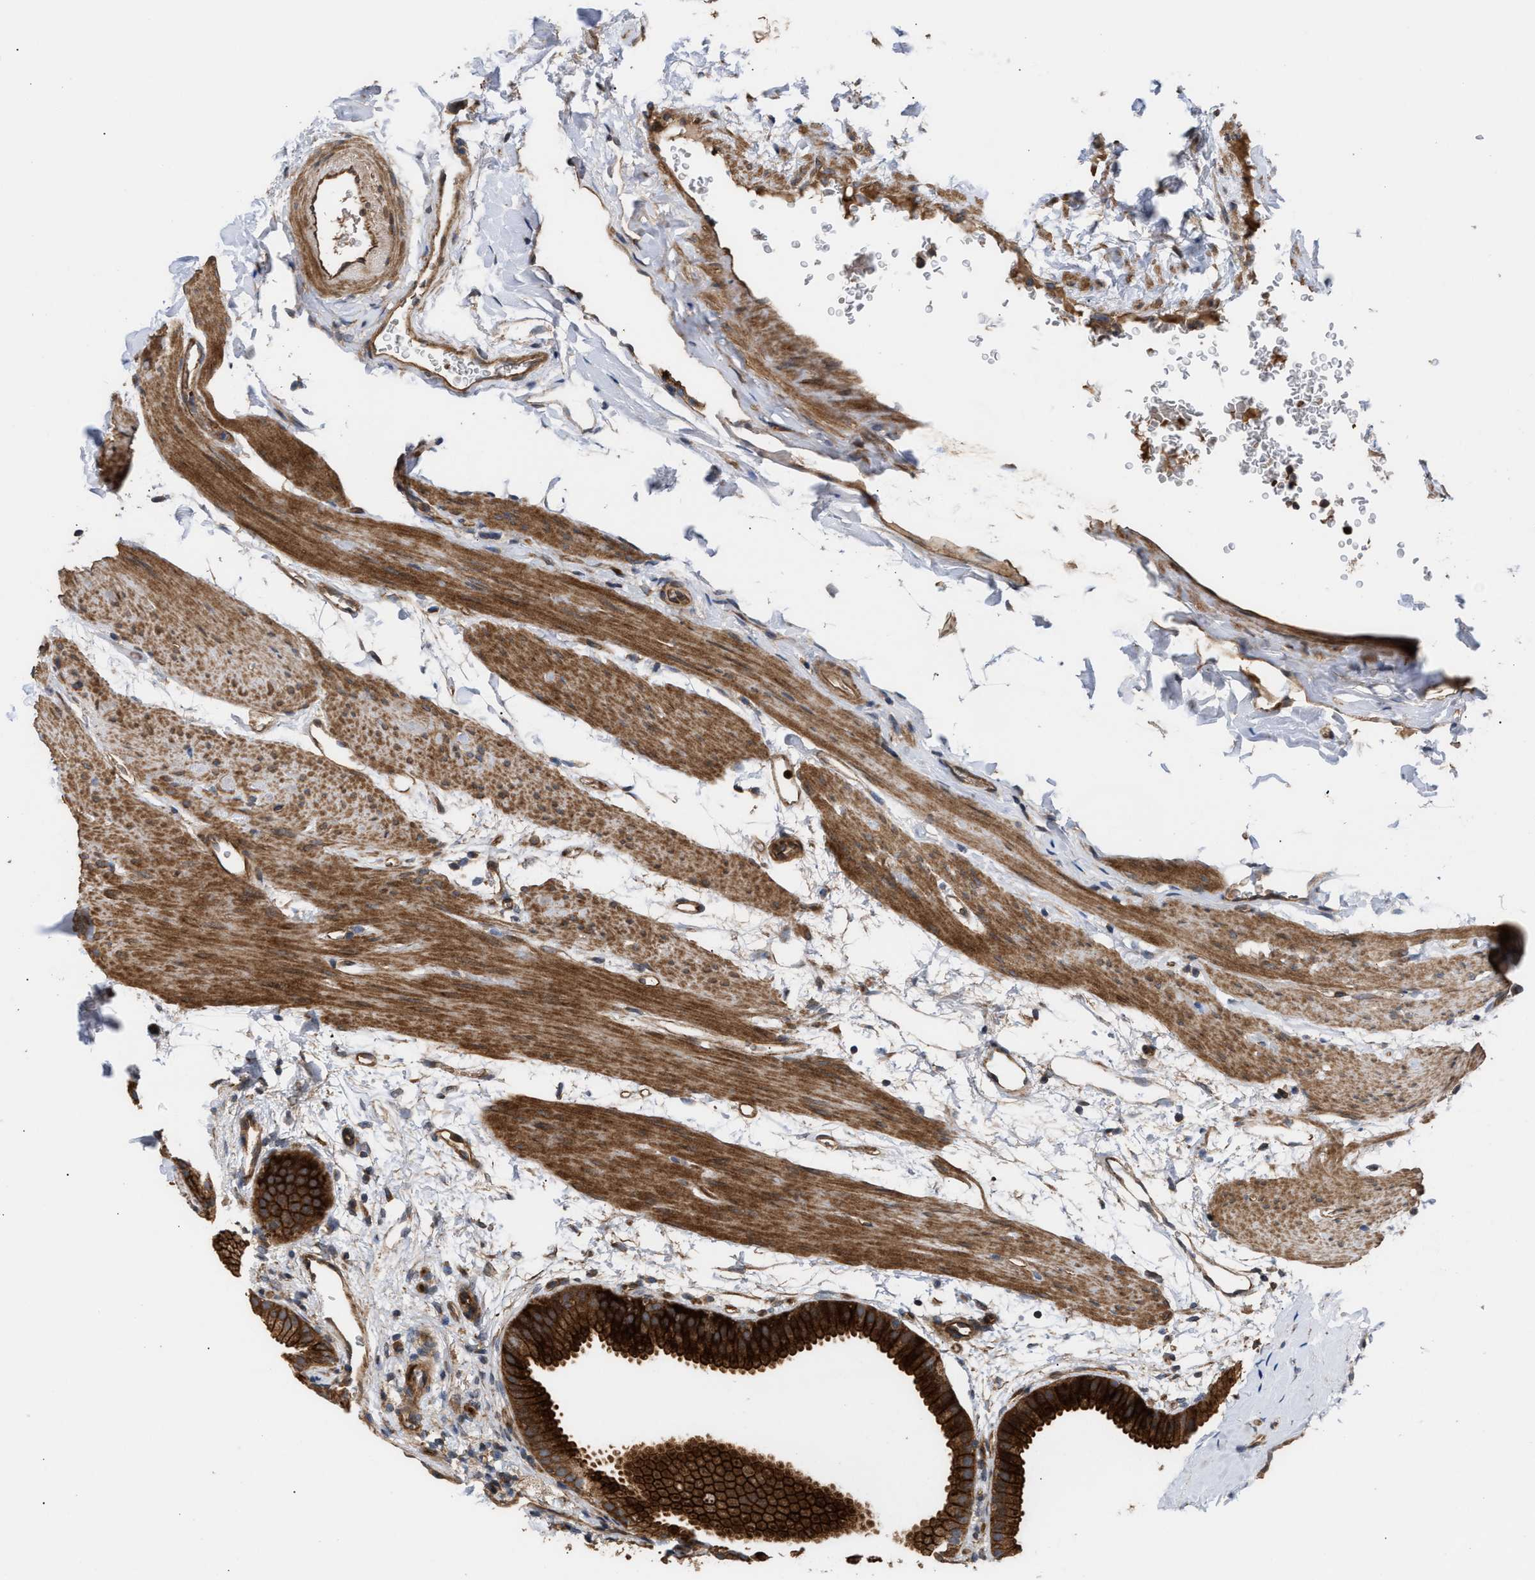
{"staining": {"intensity": "strong", "quantity": ">75%", "location": "cytoplasmic/membranous"}, "tissue": "gallbladder", "cell_type": "Glandular cells", "image_type": "normal", "snomed": [{"axis": "morphology", "description": "Normal tissue, NOS"}, {"axis": "topography", "description": "Gallbladder"}], "caption": "Protein expression by IHC shows strong cytoplasmic/membranous expression in approximately >75% of glandular cells in unremarkable gallbladder.", "gene": "STAU1", "patient": {"sex": "female", "age": 64}}